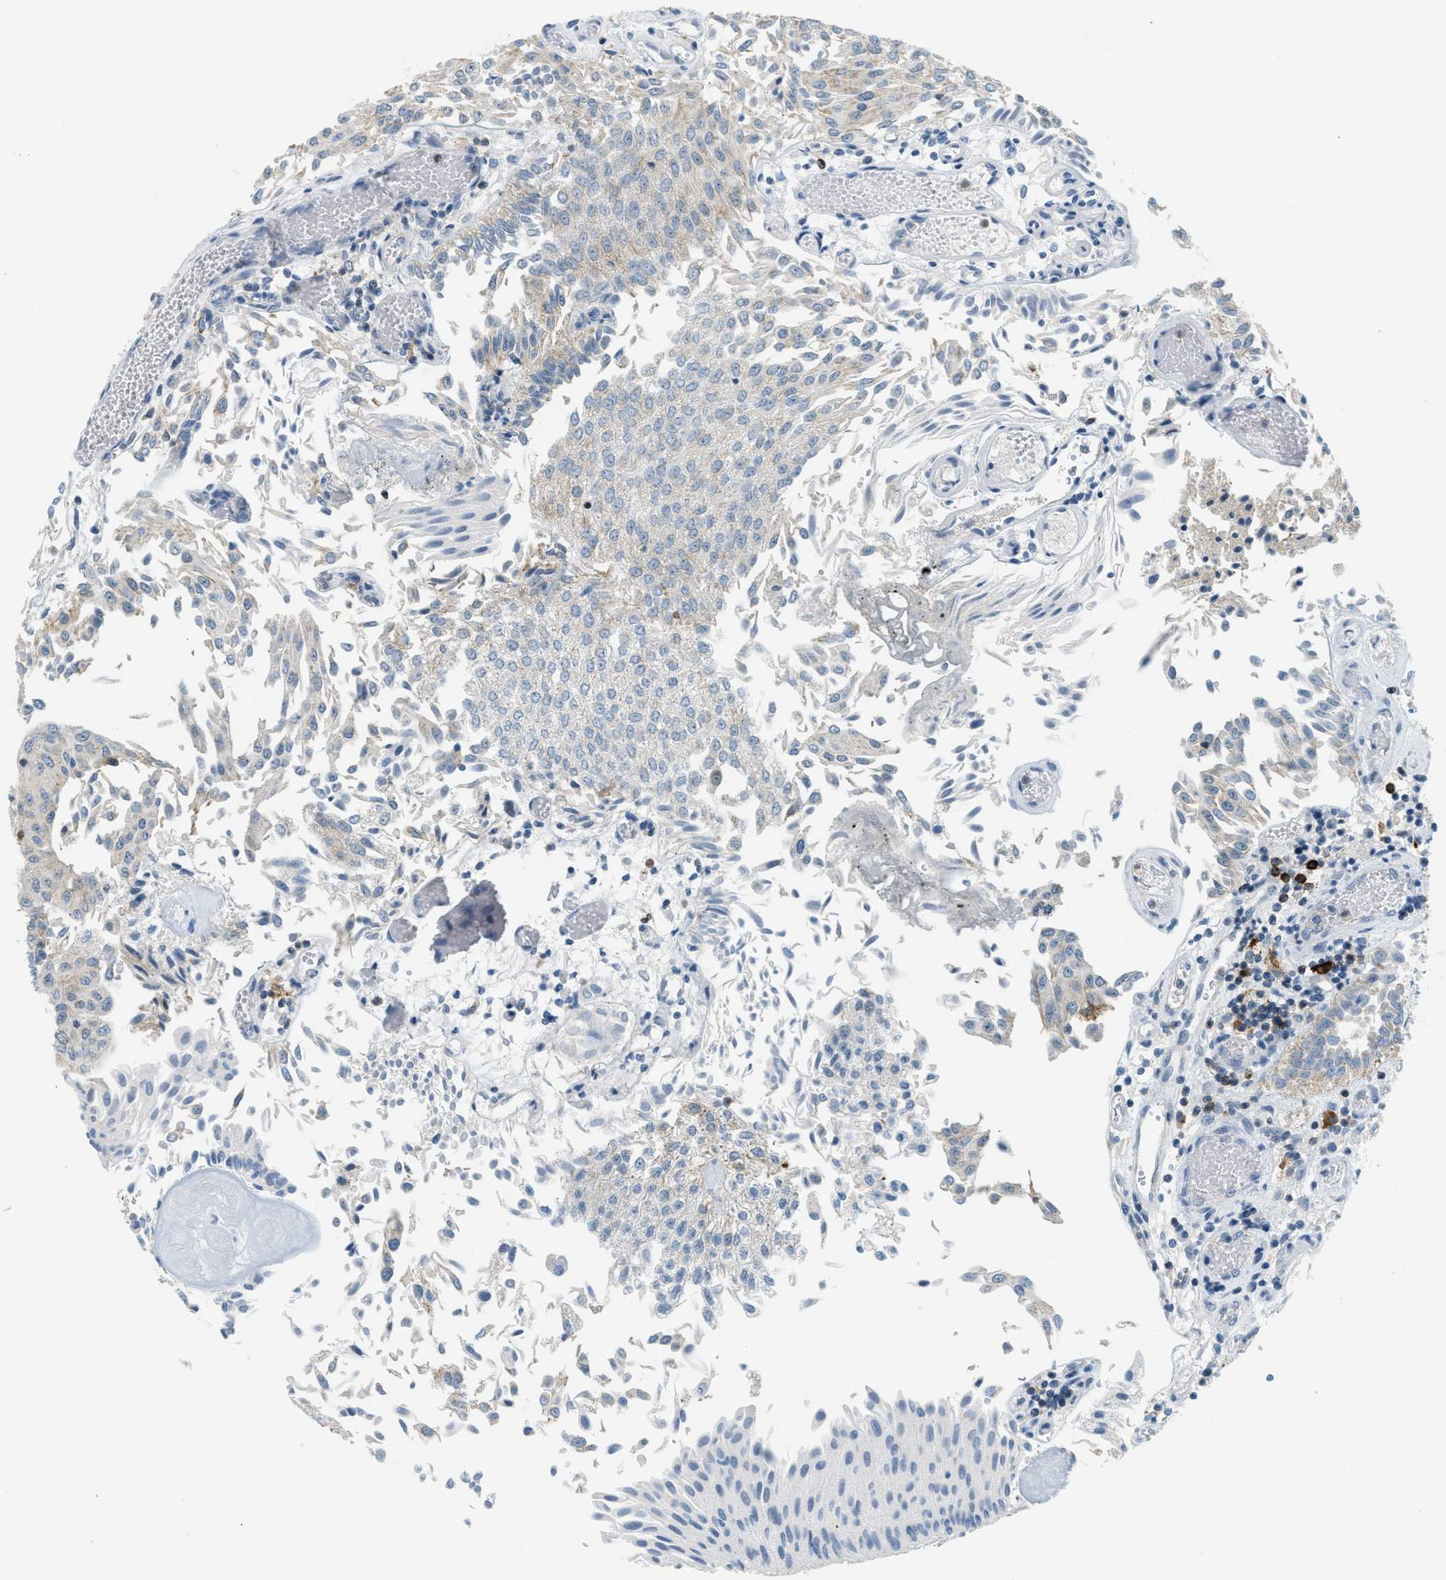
{"staining": {"intensity": "weak", "quantity": "<25%", "location": "cytoplasmic/membranous"}, "tissue": "urothelial cancer", "cell_type": "Tumor cells", "image_type": "cancer", "snomed": [{"axis": "morphology", "description": "Urothelial carcinoma, Low grade"}, {"axis": "topography", "description": "Urinary bladder"}], "caption": "Photomicrograph shows no significant protein positivity in tumor cells of urothelial cancer.", "gene": "FYN", "patient": {"sex": "male", "age": 86}}